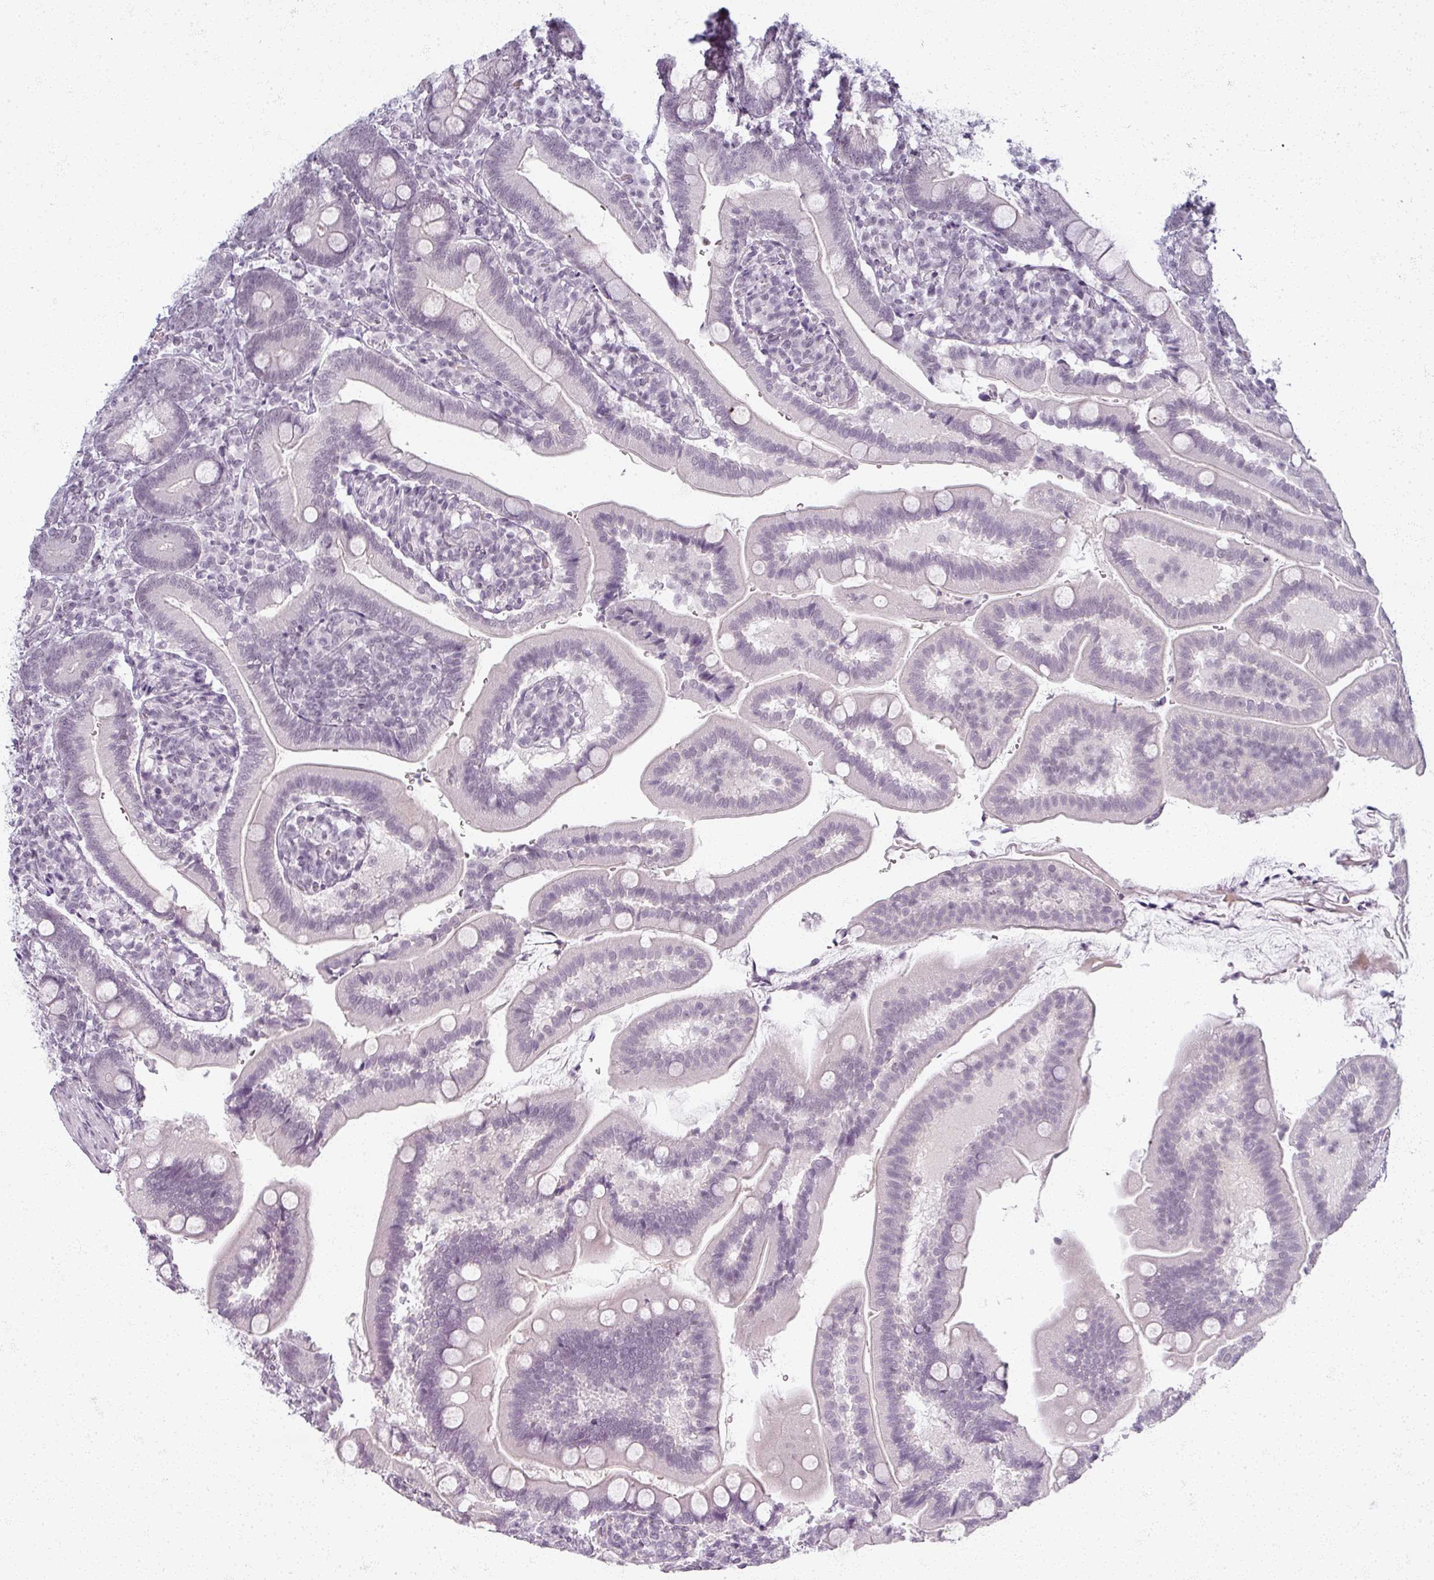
{"staining": {"intensity": "weak", "quantity": "<25%", "location": "cytoplasmic/membranous"}, "tissue": "duodenum", "cell_type": "Glandular cells", "image_type": "normal", "snomed": [{"axis": "morphology", "description": "Normal tissue, NOS"}, {"axis": "topography", "description": "Duodenum"}], "caption": "Immunohistochemistry (IHC) histopathology image of benign human duodenum stained for a protein (brown), which exhibits no staining in glandular cells.", "gene": "RFPL2", "patient": {"sex": "female", "age": 67}}